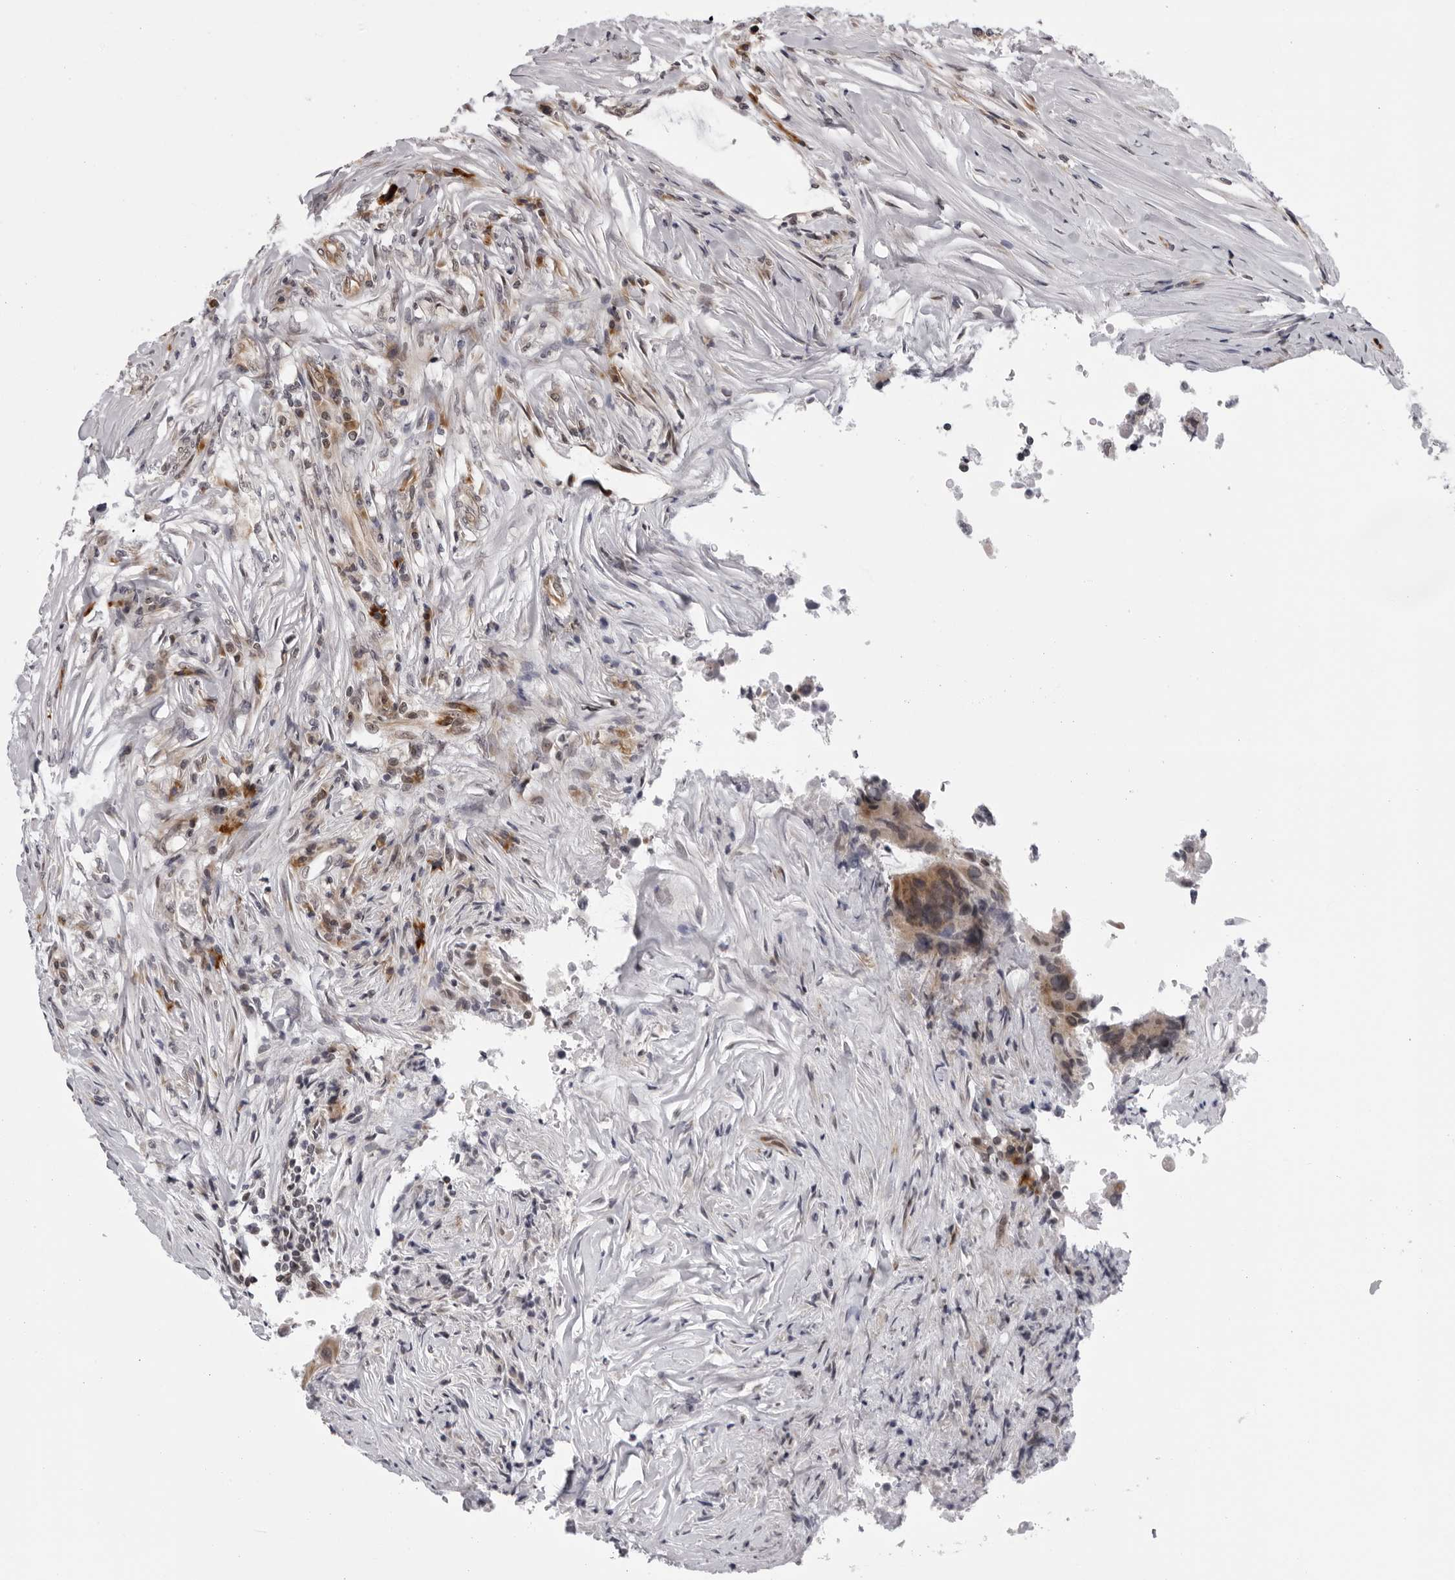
{"staining": {"intensity": "moderate", "quantity": "<25%", "location": "cytoplasmic/membranous"}, "tissue": "colorectal cancer", "cell_type": "Tumor cells", "image_type": "cancer", "snomed": [{"axis": "morphology", "description": "Adenocarcinoma, NOS"}, {"axis": "topography", "description": "Colon"}], "caption": "Adenocarcinoma (colorectal) tissue shows moderate cytoplasmic/membranous expression in about <25% of tumor cells The staining is performed using DAB brown chromogen to label protein expression. The nuclei are counter-stained blue using hematoxylin.", "gene": "GCSAML", "patient": {"sex": "male", "age": 71}}